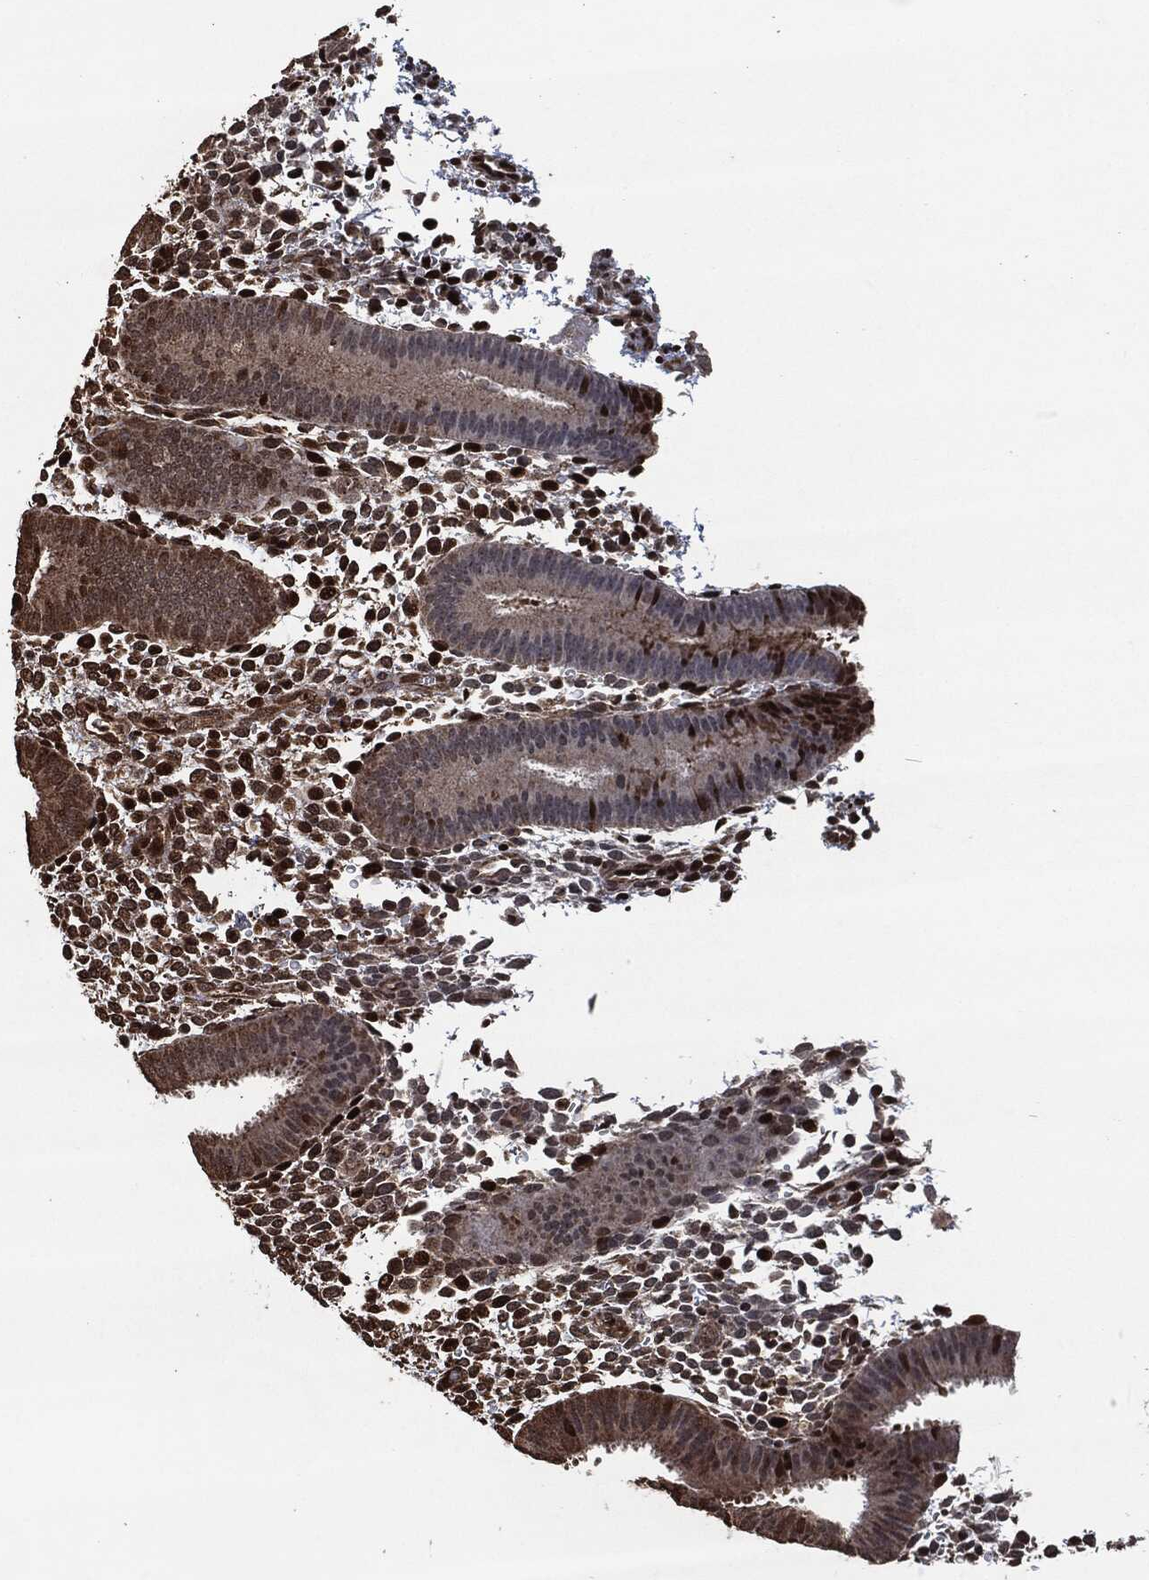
{"staining": {"intensity": "strong", "quantity": "<25%", "location": "nuclear"}, "tissue": "endometrium", "cell_type": "Cells in endometrial stroma", "image_type": "normal", "snomed": [{"axis": "morphology", "description": "Normal tissue, NOS"}, {"axis": "topography", "description": "Endometrium"}], "caption": "Immunohistochemistry (IHC) (DAB (3,3'-diaminobenzidine)) staining of benign human endometrium reveals strong nuclear protein positivity in approximately <25% of cells in endometrial stroma.", "gene": "SNAI1", "patient": {"sex": "female", "age": 39}}